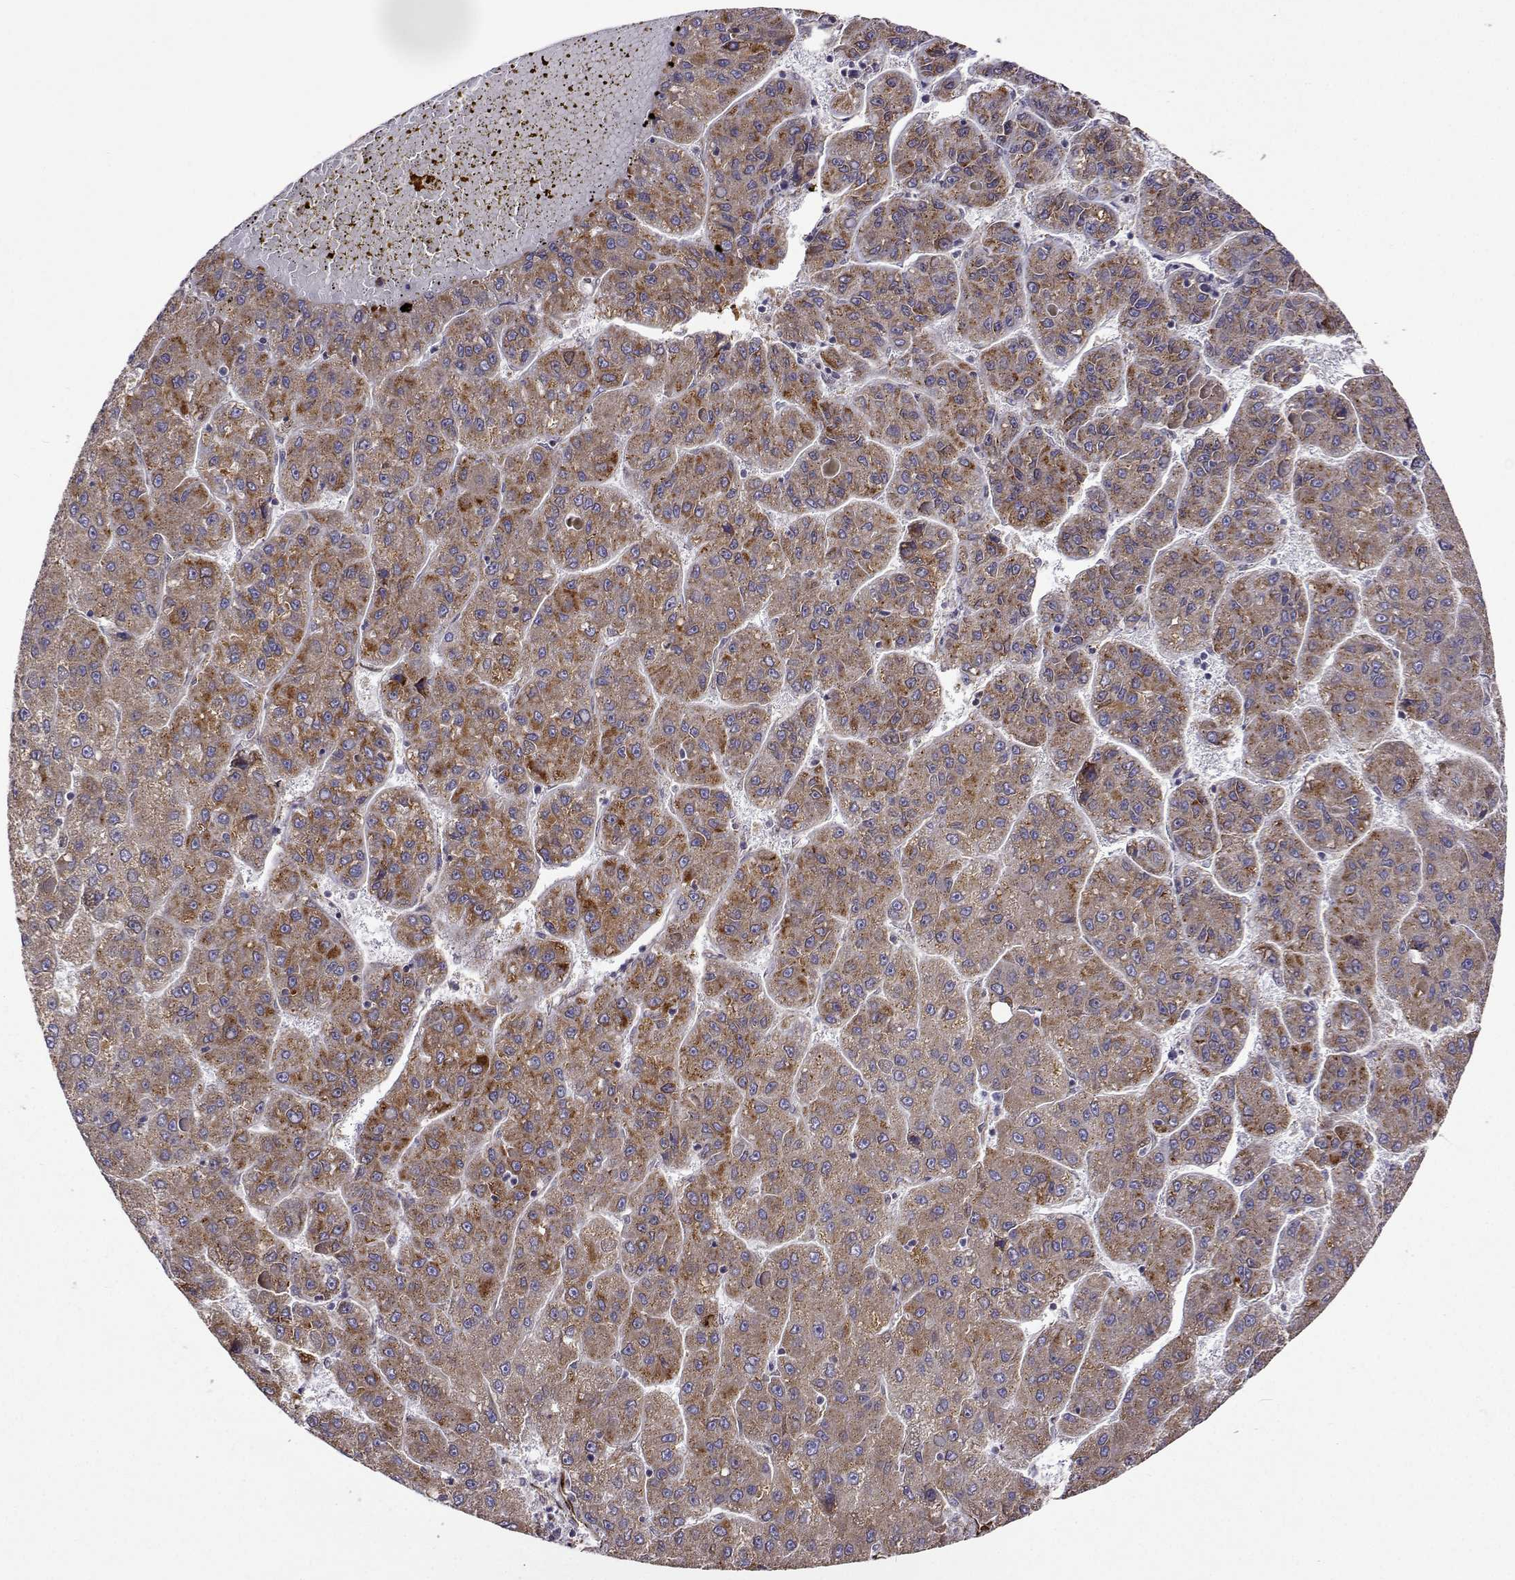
{"staining": {"intensity": "moderate", "quantity": ">75%", "location": "cytoplasmic/membranous"}, "tissue": "liver cancer", "cell_type": "Tumor cells", "image_type": "cancer", "snomed": [{"axis": "morphology", "description": "Carcinoma, Hepatocellular, NOS"}, {"axis": "topography", "description": "Liver"}], "caption": "Liver hepatocellular carcinoma tissue exhibits moderate cytoplasmic/membranous staining in approximately >75% of tumor cells (DAB IHC with brightfield microscopy, high magnification).", "gene": "PGRMC2", "patient": {"sex": "female", "age": 82}}